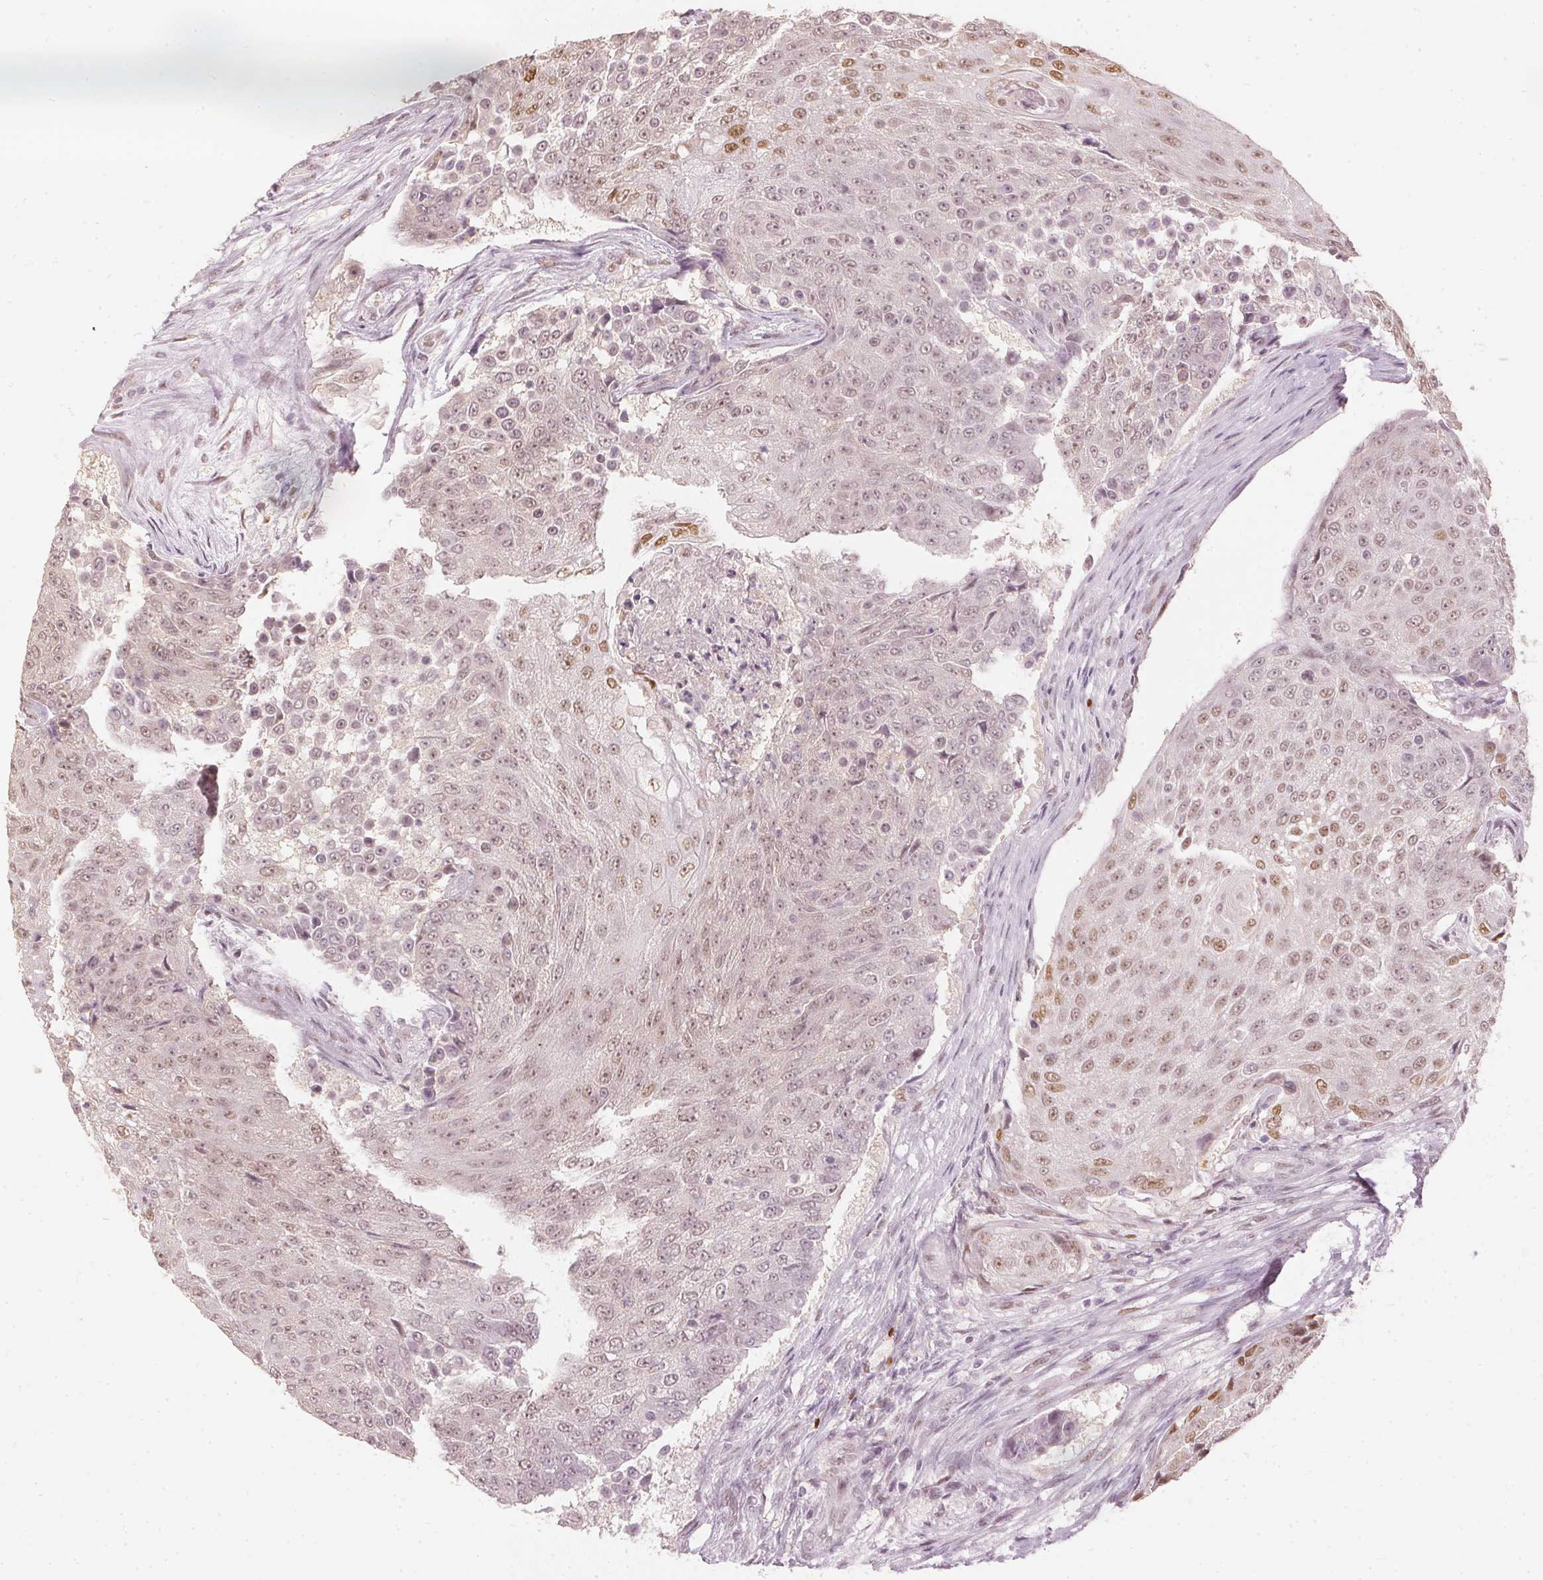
{"staining": {"intensity": "moderate", "quantity": "25%-75%", "location": "nuclear"}, "tissue": "urothelial cancer", "cell_type": "Tumor cells", "image_type": "cancer", "snomed": [{"axis": "morphology", "description": "Urothelial carcinoma, High grade"}, {"axis": "topography", "description": "Urinary bladder"}], "caption": "Immunohistochemistry histopathology image of neoplastic tissue: urothelial cancer stained using IHC reveals medium levels of moderate protein expression localized specifically in the nuclear of tumor cells, appearing as a nuclear brown color.", "gene": "SLC39A3", "patient": {"sex": "female", "age": 63}}